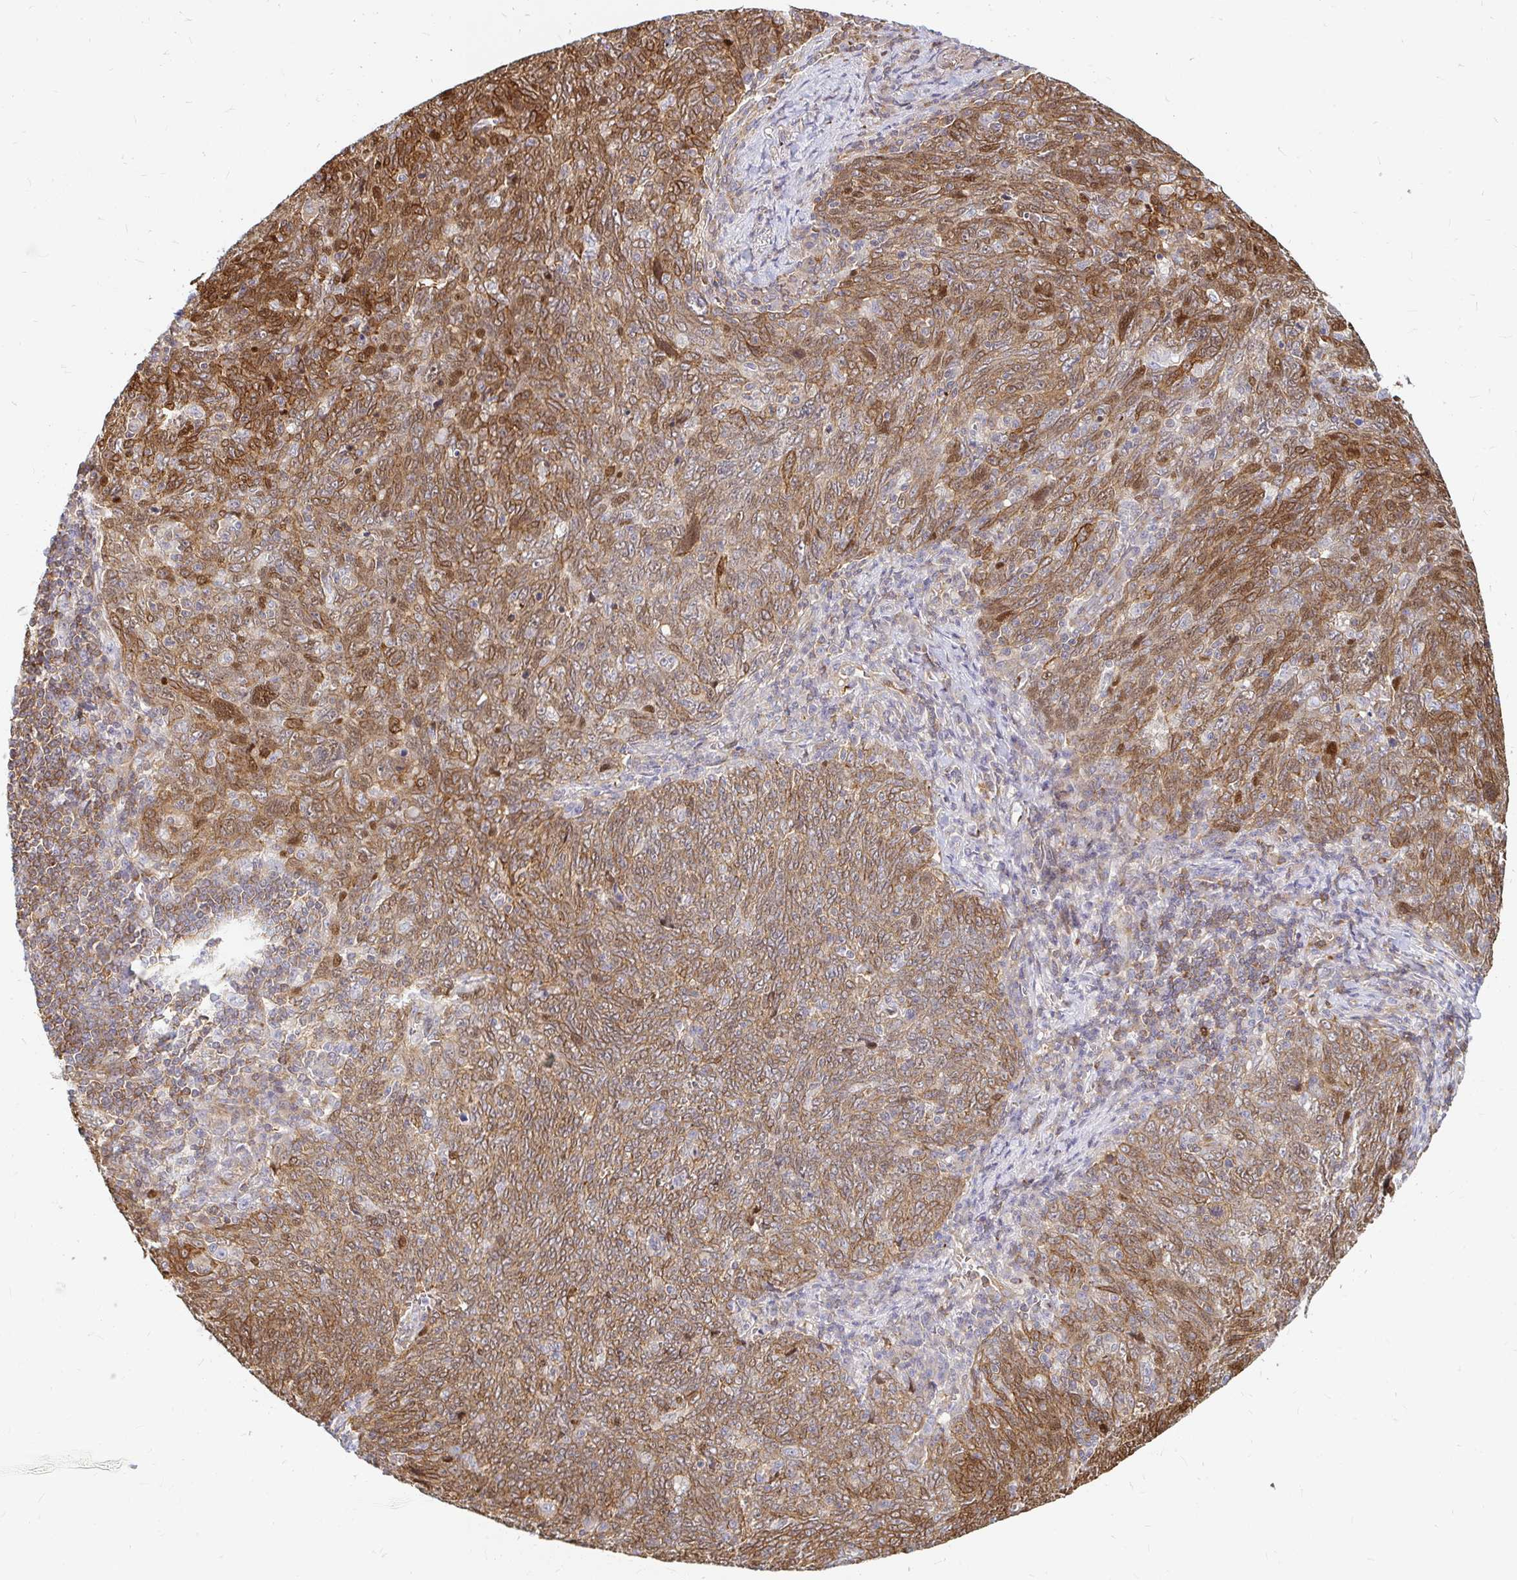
{"staining": {"intensity": "moderate", "quantity": ">75%", "location": "cytoplasmic/membranous"}, "tissue": "lung cancer", "cell_type": "Tumor cells", "image_type": "cancer", "snomed": [{"axis": "morphology", "description": "Squamous cell carcinoma, NOS"}, {"axis": "topography", "description": "Lung"}], "caption": "Lung squamous cell carcinoma stained with DAB immunohistochemistry (IHC) reveals medium levels of moderate cytoplasmic/membranous staining in about >75% of tumor cells. (Stains: DAB in brown, nuclei in blue, Microscopy: brightfield microscopy at high magnification).", "gene": "CAST", "patient": {"sex": "female", "age": 72}}